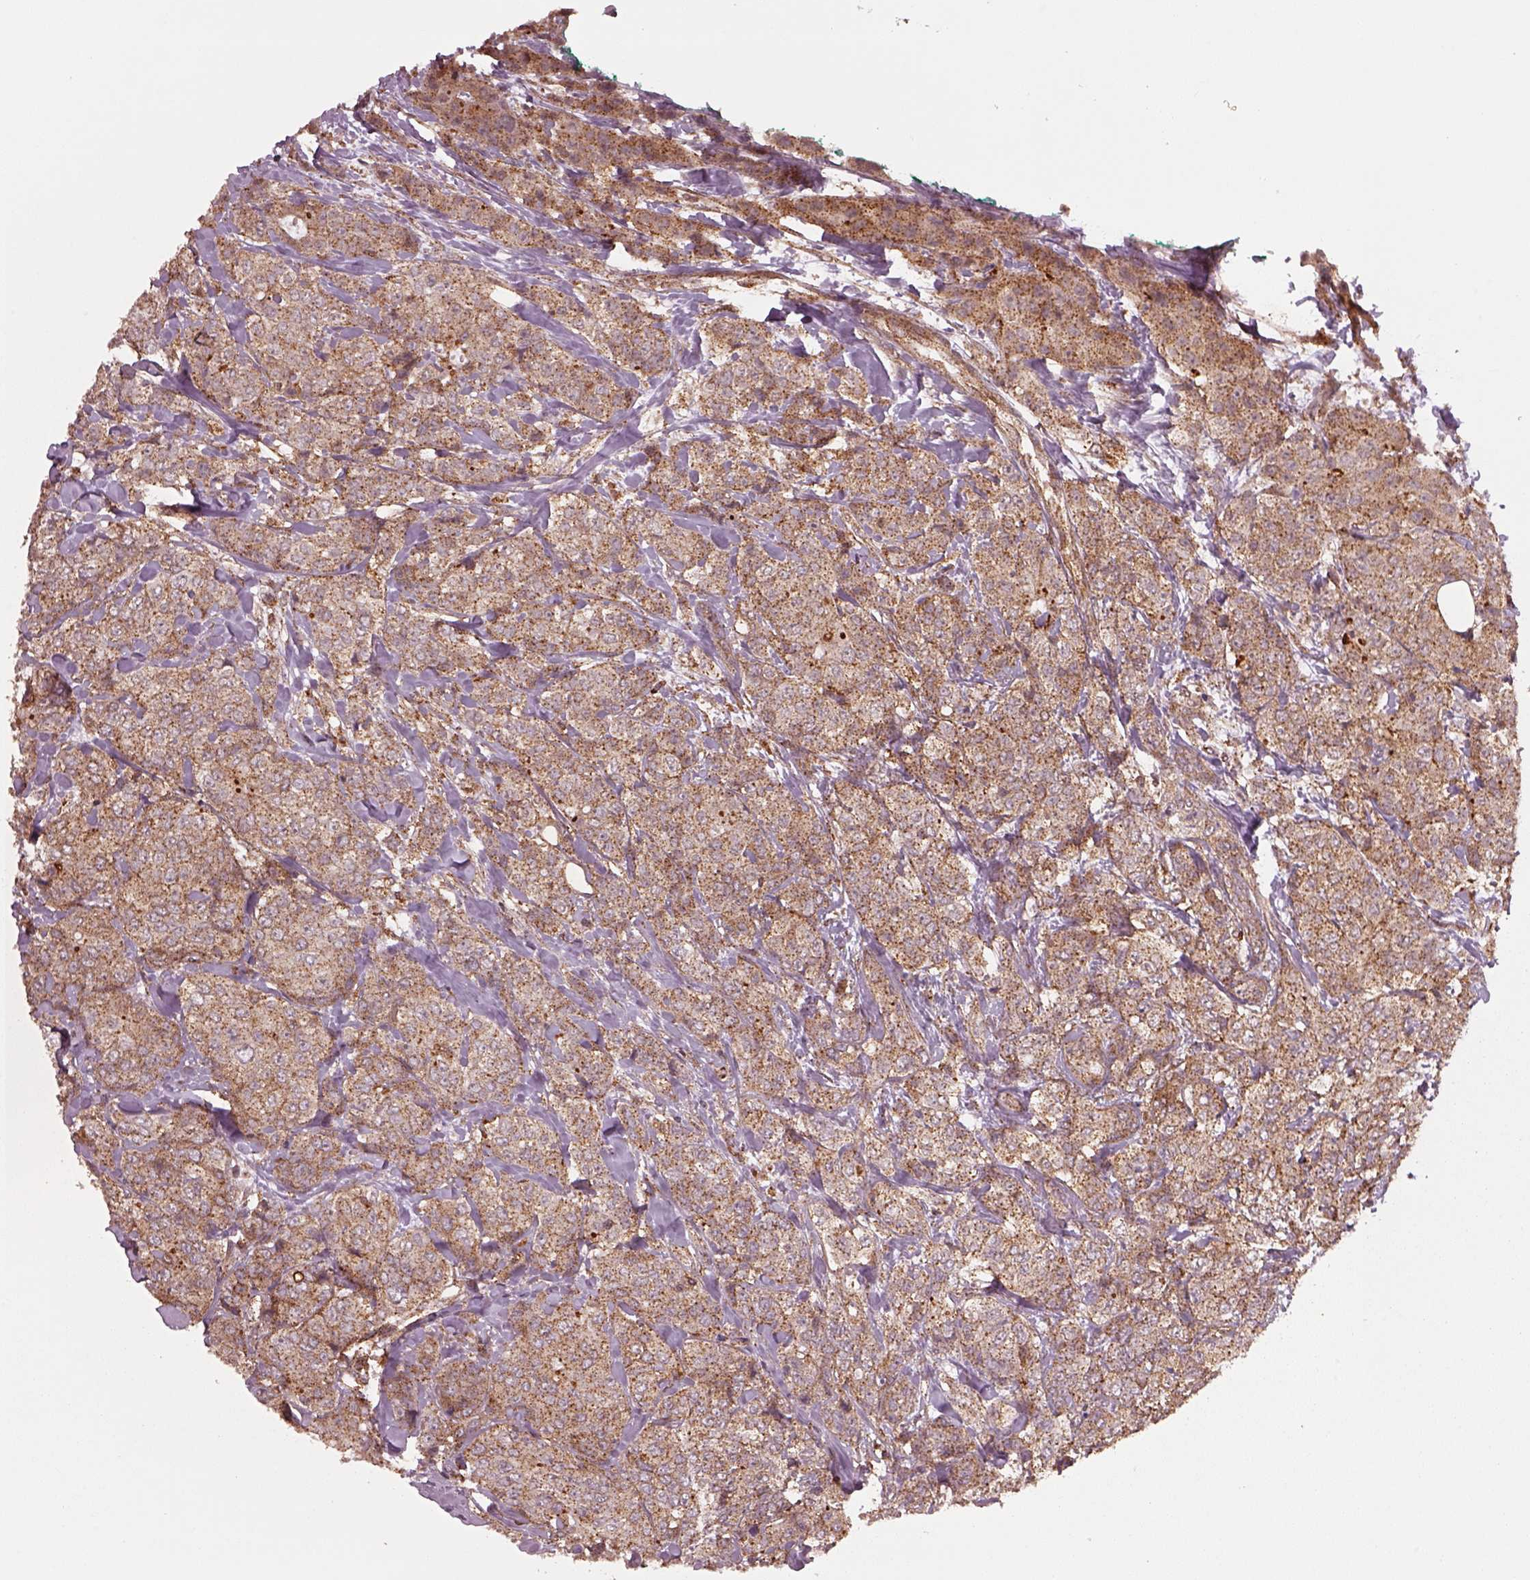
{"staining": {"intensity": "moderate", "quantity": "25%-75%", "location": "cytoplasmic/membranous"}, "tissue": "breast cancer", "cell_type": "Tumor cells", "image_type": "cancer", "snomed": [{"axis": "morphology", "description": "Duct carcinoma"}, {"axis": "topography", "description": "Breast"}], "caption": "Human breast cancer stained for a protein (brown) demonstrates moderate cytoplasmic/membranous positive staining in approximately 25%-75% of tumor cells.", "gene": "WASHC2A", "patient": {"sex": "female", "age": 43}}